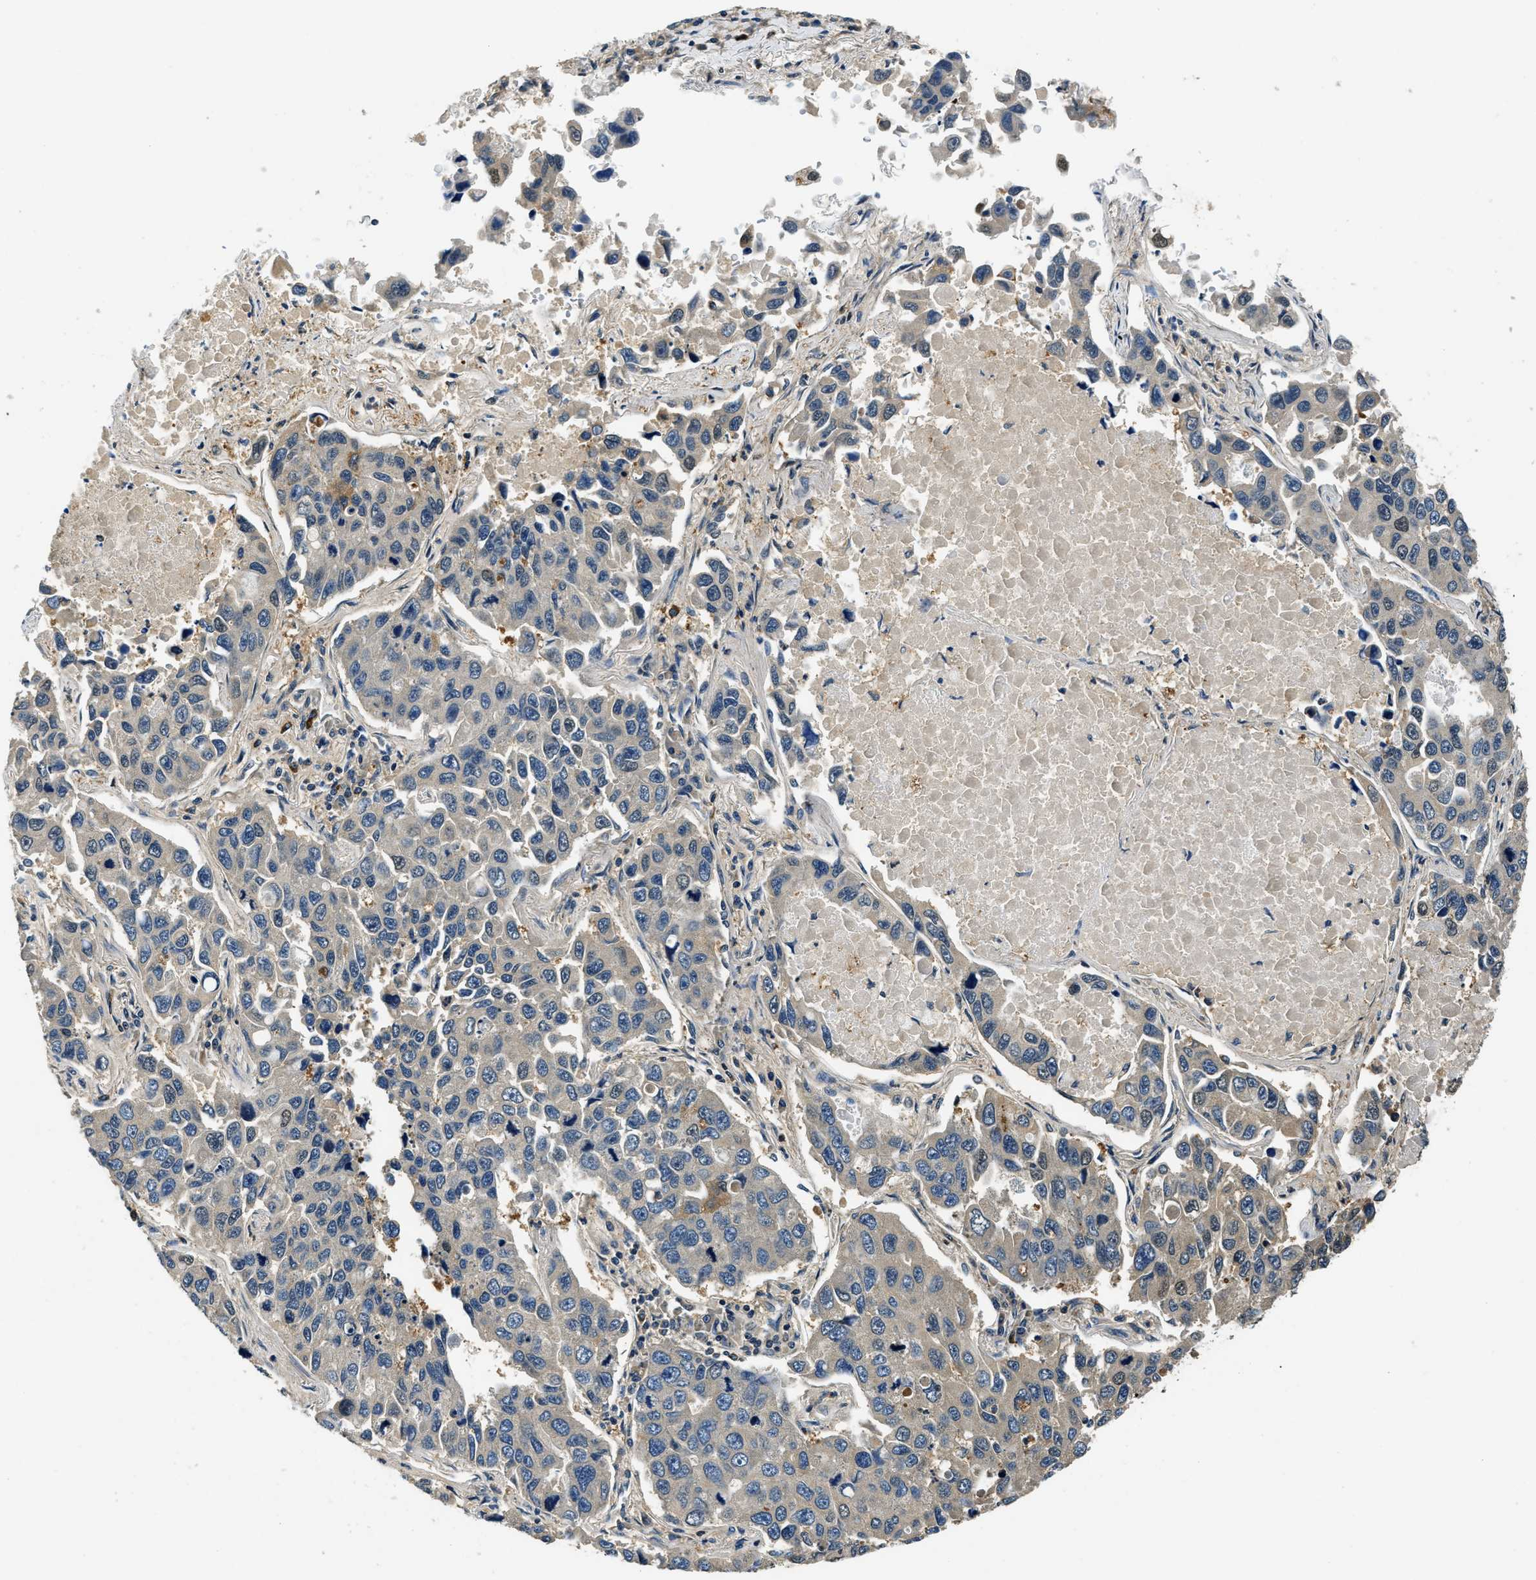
{"staining": {"intensity": "strong", "quantity": "<25%", "location": "cytoplasmic/membranous"}, "tissue": "lung cancer", "cell_type": "Tumor cells", "image_type": "cancer", "snomed": [{"axis": "morphology", "description": "Adenocarcinoma, NOS"}, {"axis": "topography", "description": "Lung"}], "caption": "Protein staining of lung cancer tissue displays strong cytoplasmic/membranous expression in approximately <25% of tumor cells.", "gene": "RESF1", "patient": {"sex": "male", "age": 64}}